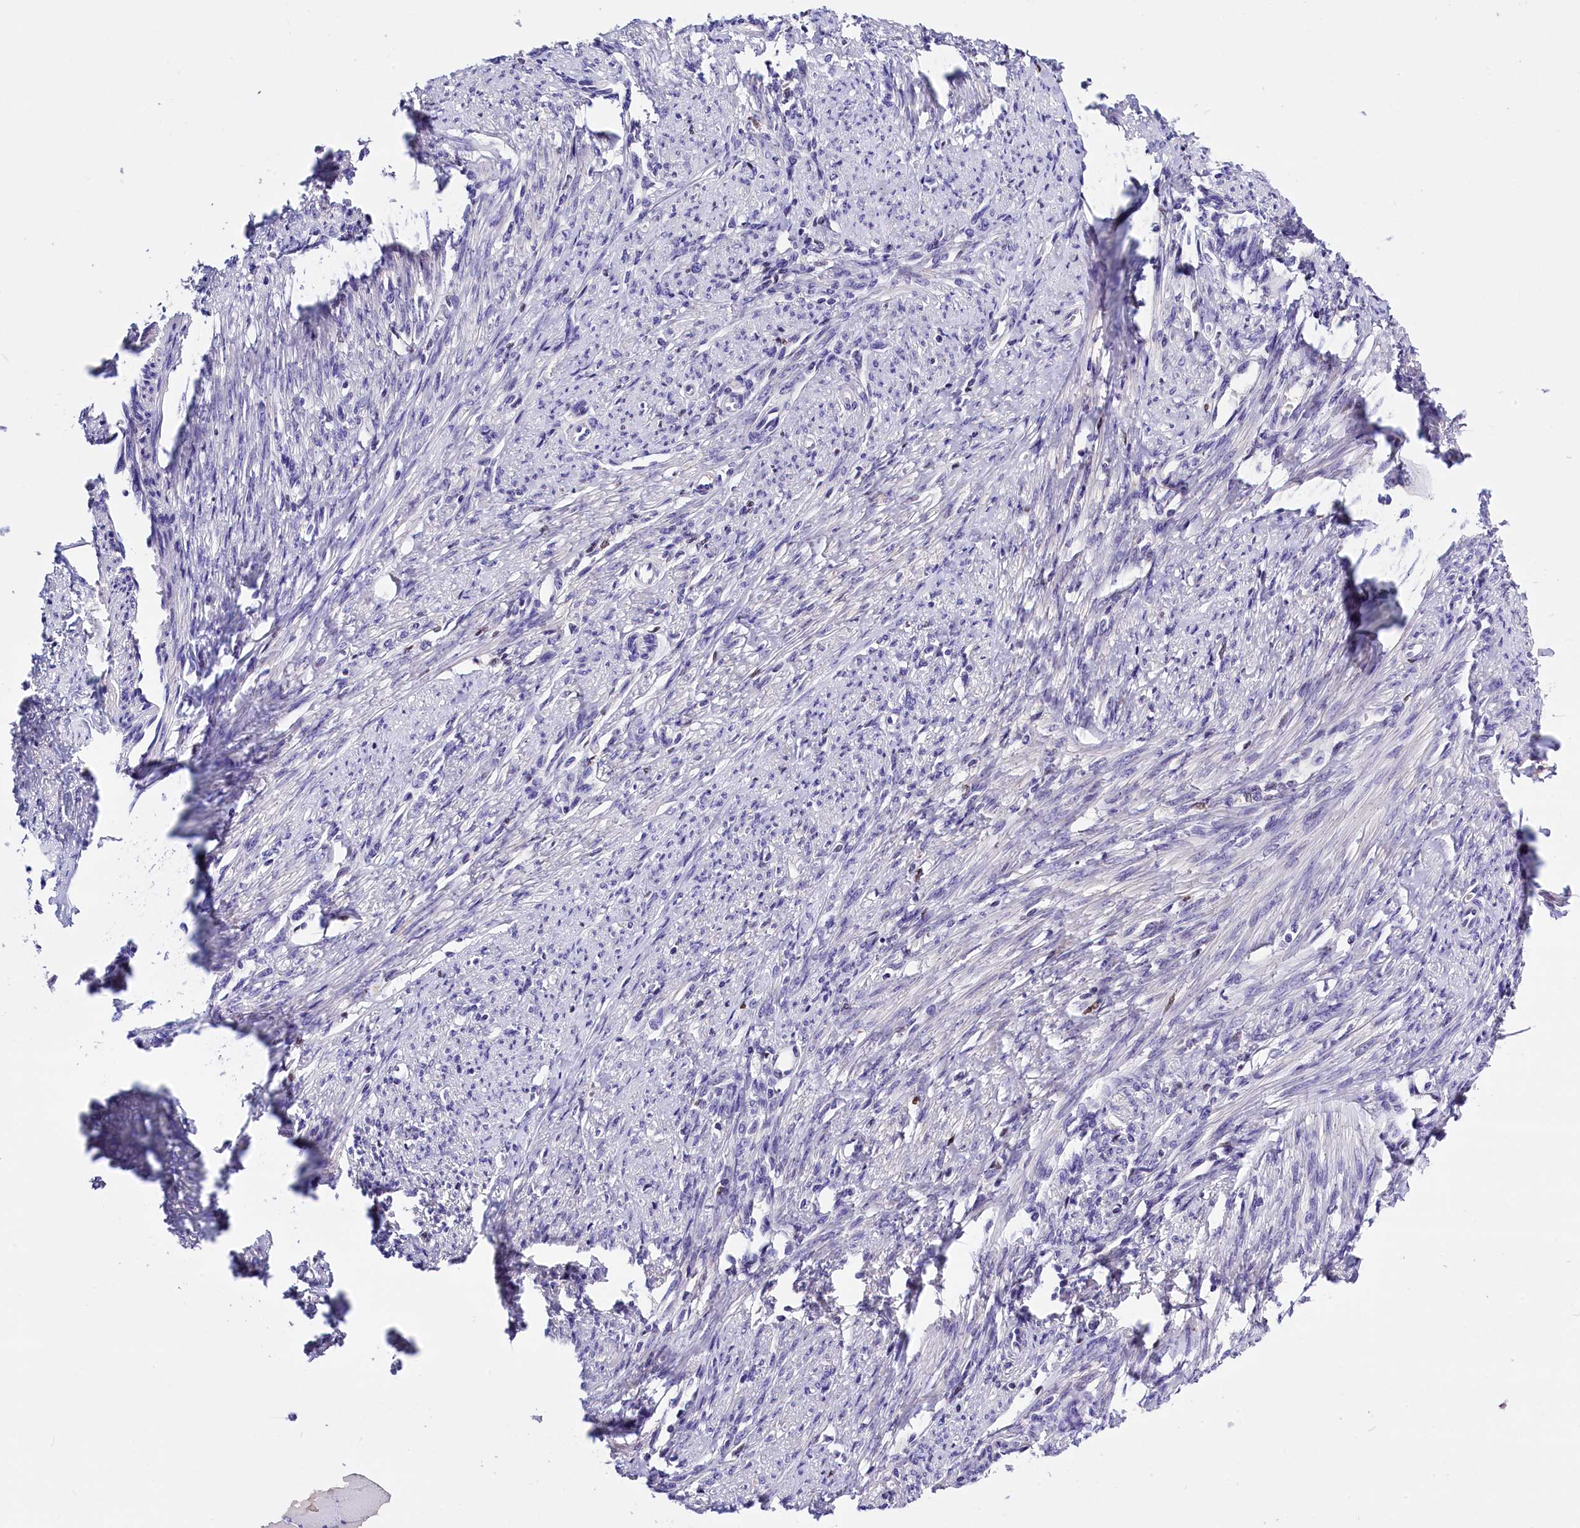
{"staining": {"intensity": "negative", "quantity": "none", "location": "none"}, "tissue": "smooth muscle", "cell_type": "Smooth muscle cells", "image_type": "normal", "snomed": [{"axis": "morphology", "description": "Normal tissue, NOS"}, {"axis": "topography", "description": "Smooth muscle"}, {"axis": "topography", "description": "Uterus"}], "caption": "IHC micrograph of unremarkable smooth muscle: human smooth muscle stained with DAB (3,3'-diaminobenzidine) shows no significant protein positivity in smooth muscle cells. (Stains: DAB immunohistochemistry with hematoxylin counter stain, Microscopy: brightfield microscopy at high magnification).", "gene": "BTBD9", "patient": {"sex": "female", "age": 59}}